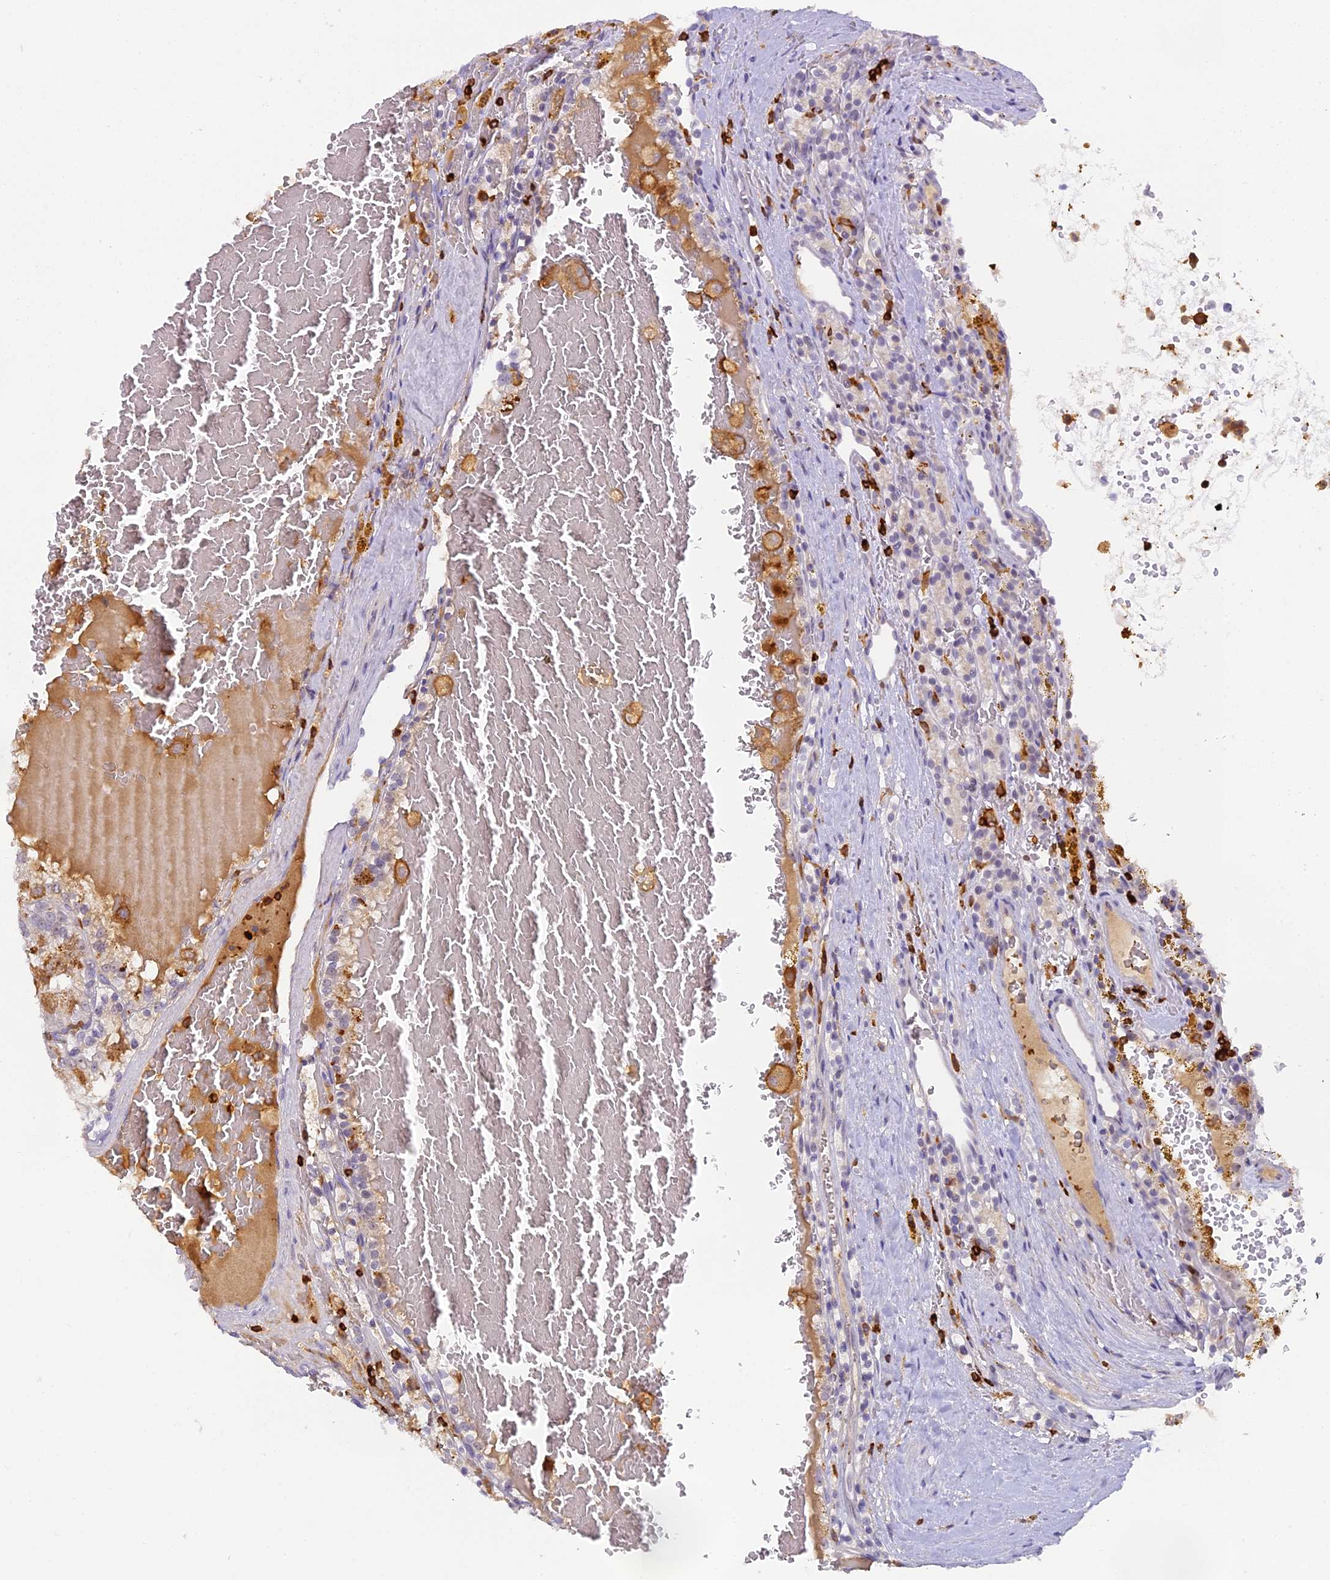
{"staining": {"intensity": "negative", "quantity": "none", "location": "none"}, "tissue": "renal cancer", "cell_type": "Tumor cells", "image_type": "cancer", "snomed": [{"axis": "morphology", "description": "Adenocarcinoma, NOS"}, {"axis": "topography", "description": "Kidney"}], "caption": "The IHC photomicrograph has no significant staining in tumor cells of renal cancer tissue.", "gene": "FYB1", "patient": {"sex": "female", "age": 56}}